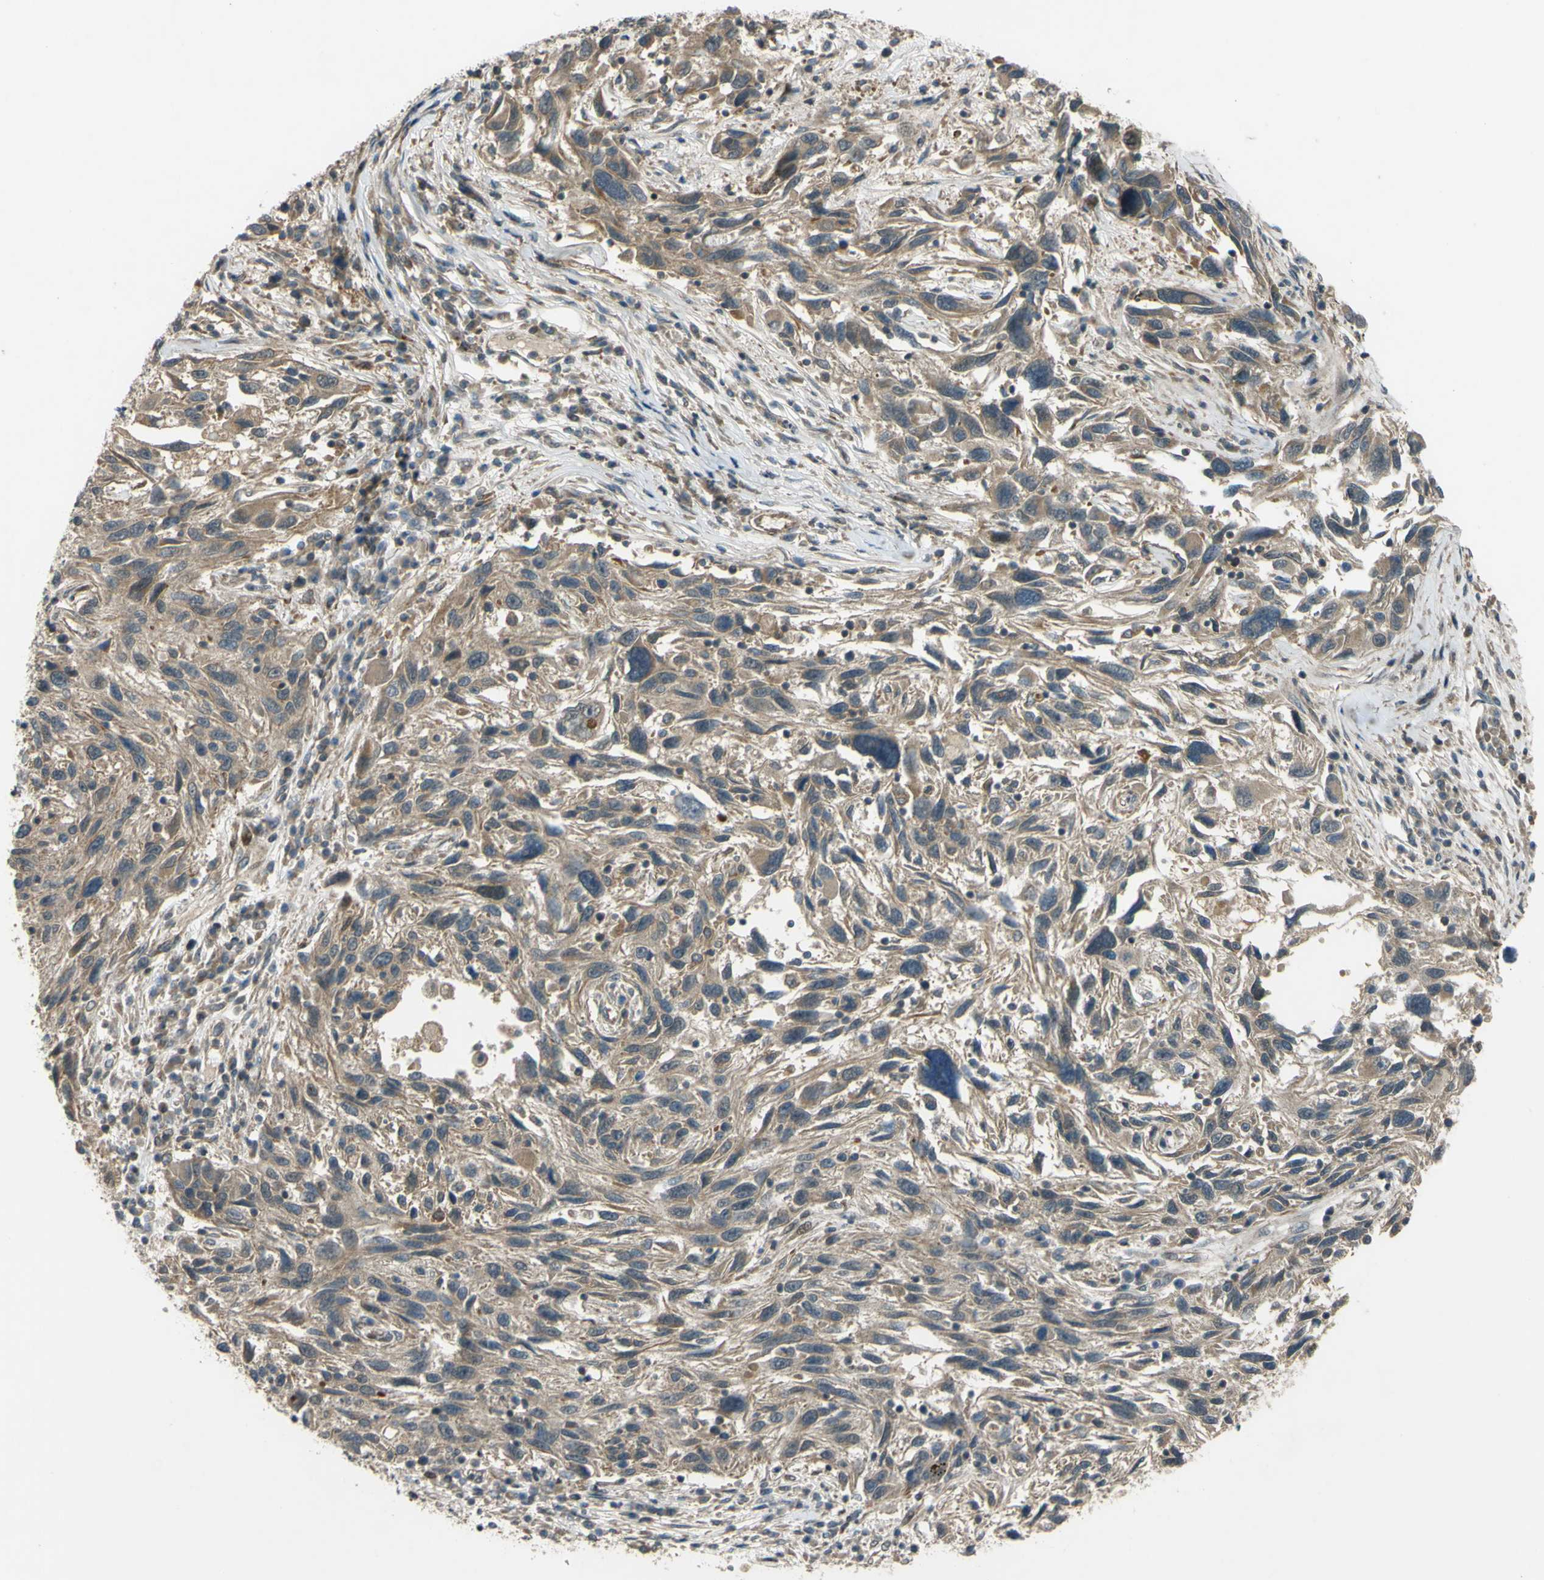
{"staining": {"intensity": "moderate", "quantity": ">75%", "location": "cytoplasmic/membranous"}, "tissue": "melanoma", "cell_type": "Tumor cells", "image_type": "cancer", "snomed": [{"axis": "morphology", "description": "Malignant melanoma, NOS"}, {"axis": "topography", "description": "Skin"}], "caption": "Protein positivity by immunohistochemistry displays moderate cytoplasmic/membranous staining in approximately >75% of tumor cells in malignant melanoma.", "gene": "FLII", "patient": {"sex": "male", "age": 53}}